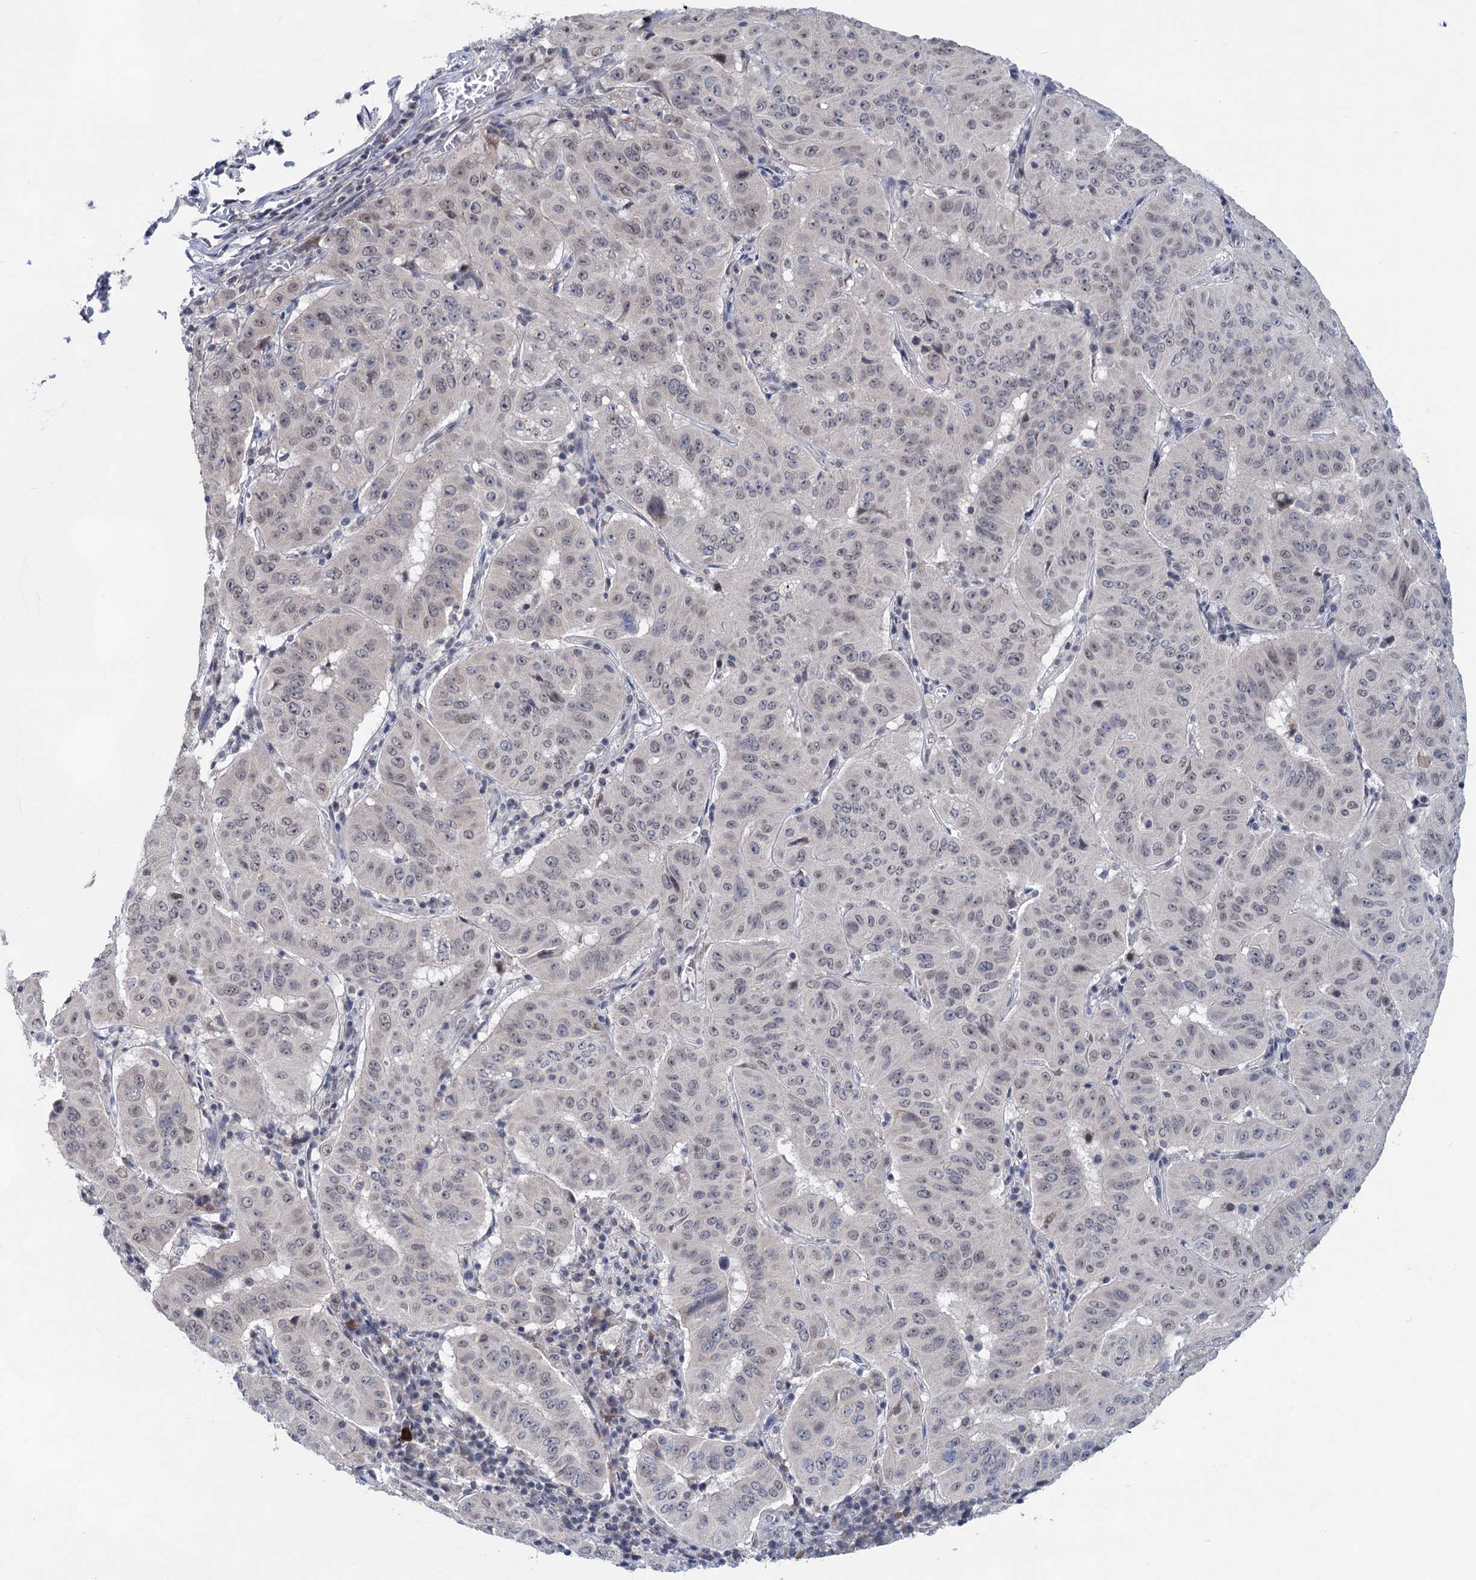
{"staining": {"intensity": "negative", "quantity": "none", "location": "none"}, "tissue": "pancreatic cancer", "cell_type": "Tumor cells", "image_type": "cancer", "snomed": [{"axis": "morphology", "description": "Adenocarcinoma, NOS"}, {"axis": "topography", "description": "Pancreas"}], "caption": "A histopathology image of pancreatic cancer (adenocarcinoma) stained for a protein reveals no brown staining in tumor cells.", "gene": "TTC17", "patient": {"sex": "male", "age": 63}}